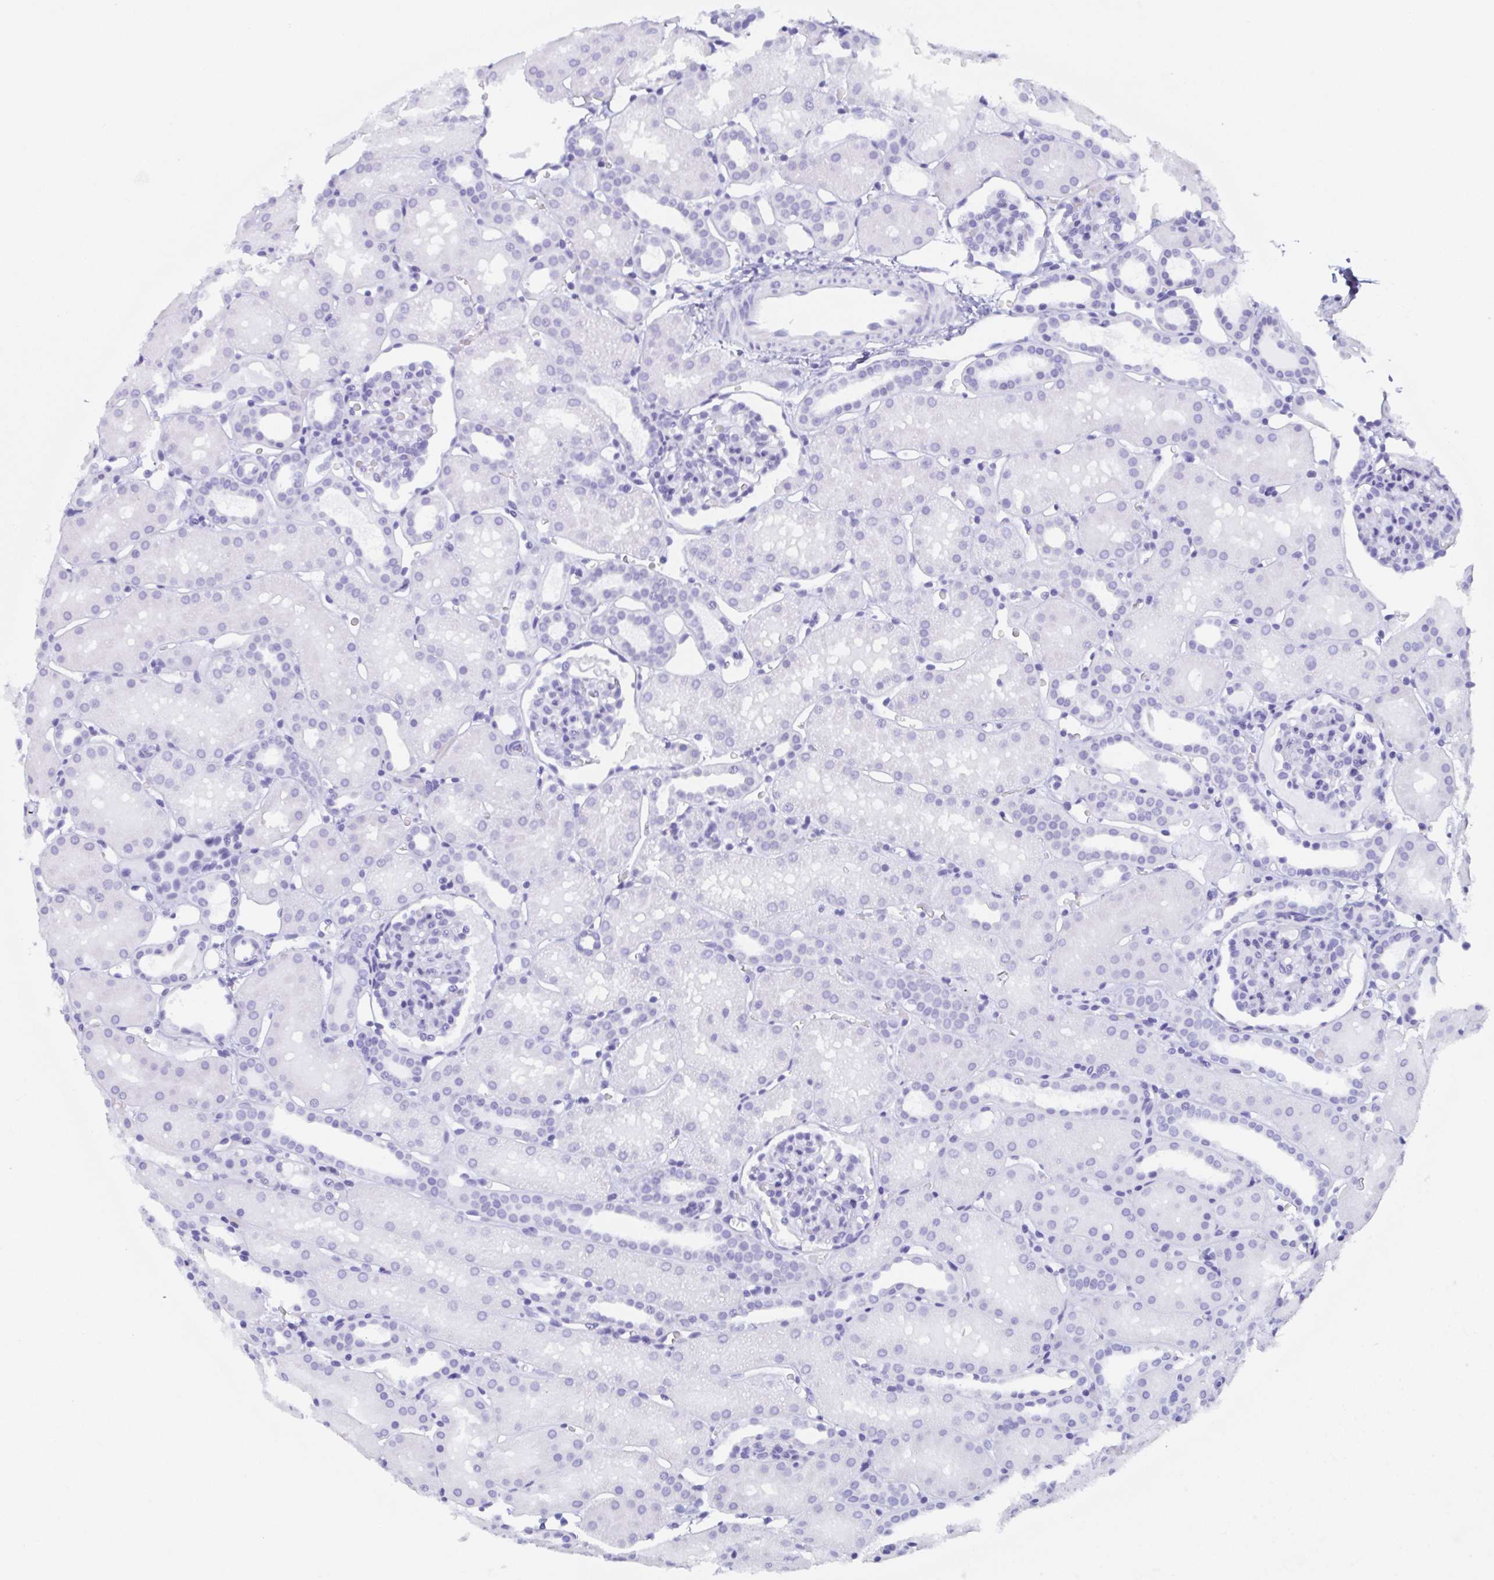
{"staining": {"intensity": "negative", "quantity": "none", "location": "none"}, "tissue": "kidney", "cell_type": "Cells in glomeruli", "image_type": "normal", "snomed": [{"axis": "morphology", "description": "Normal tissue, NOS"}, {"axis": "topography", "description": "Kidney"}], "caption": "This is an immunohistochemistry micrograph of benign human kidney. There is no staining in cells in glomeruli.", "gene": "POU2F3", "patient": {"sex": "male", "age": 2}}